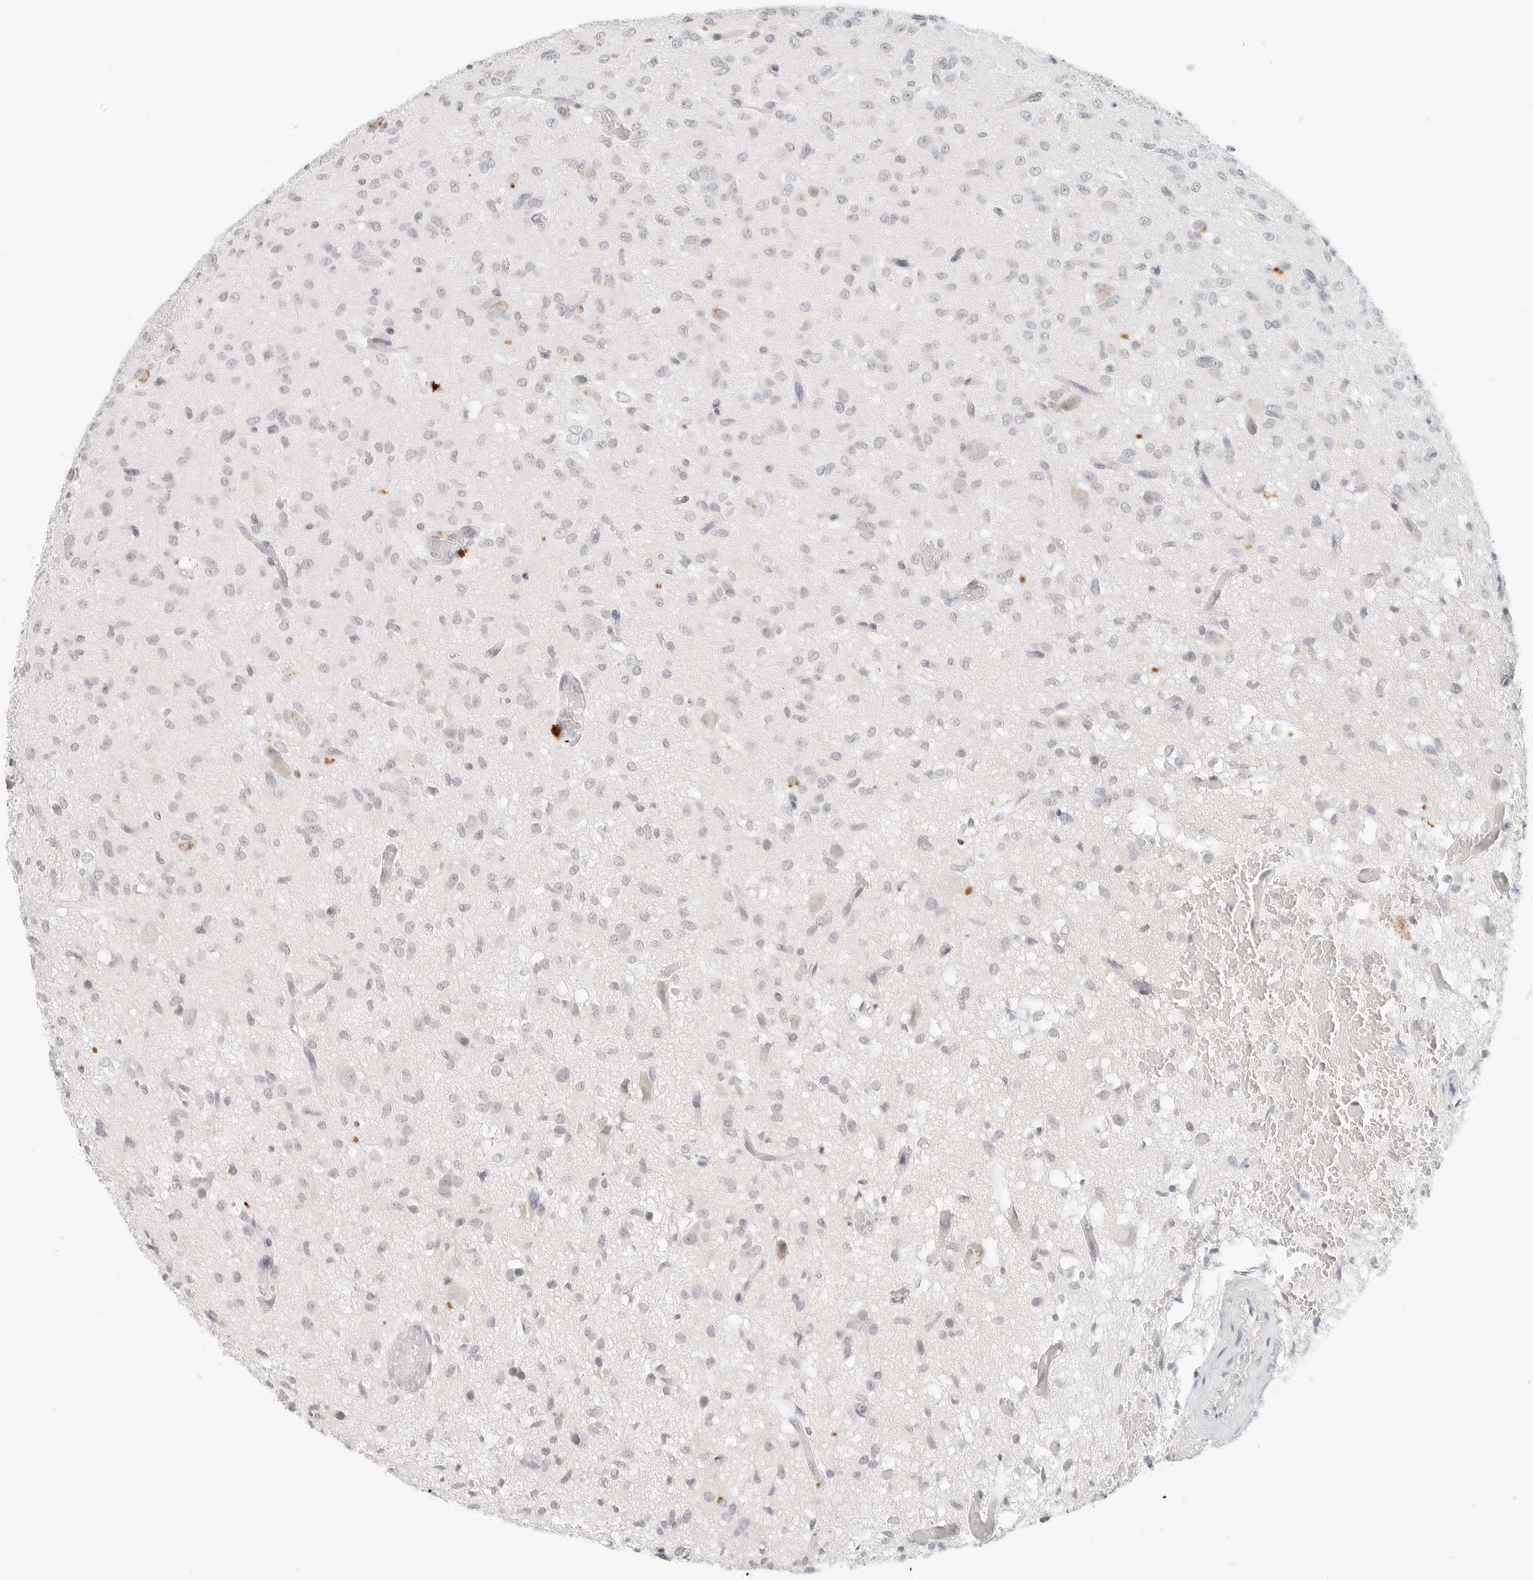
{"staining": {"intensity": "negative", "quantity": "none", "location": "none"}, "tissue": "glioma", "cell_type": "Tumor cells", "image_type": "cancer", "snomed": [{"axis": "morphology", "description": "Glioma, malignant, High grade"}, {"axis": "topography", "description": "Brain"}], "caption": "This is a image of immunohistochemistry (IHC) staining of glioma, which shows no positivity in tumor cells.", "gene": "NEO1", "patient": {"sex": "female", "age": 59}}